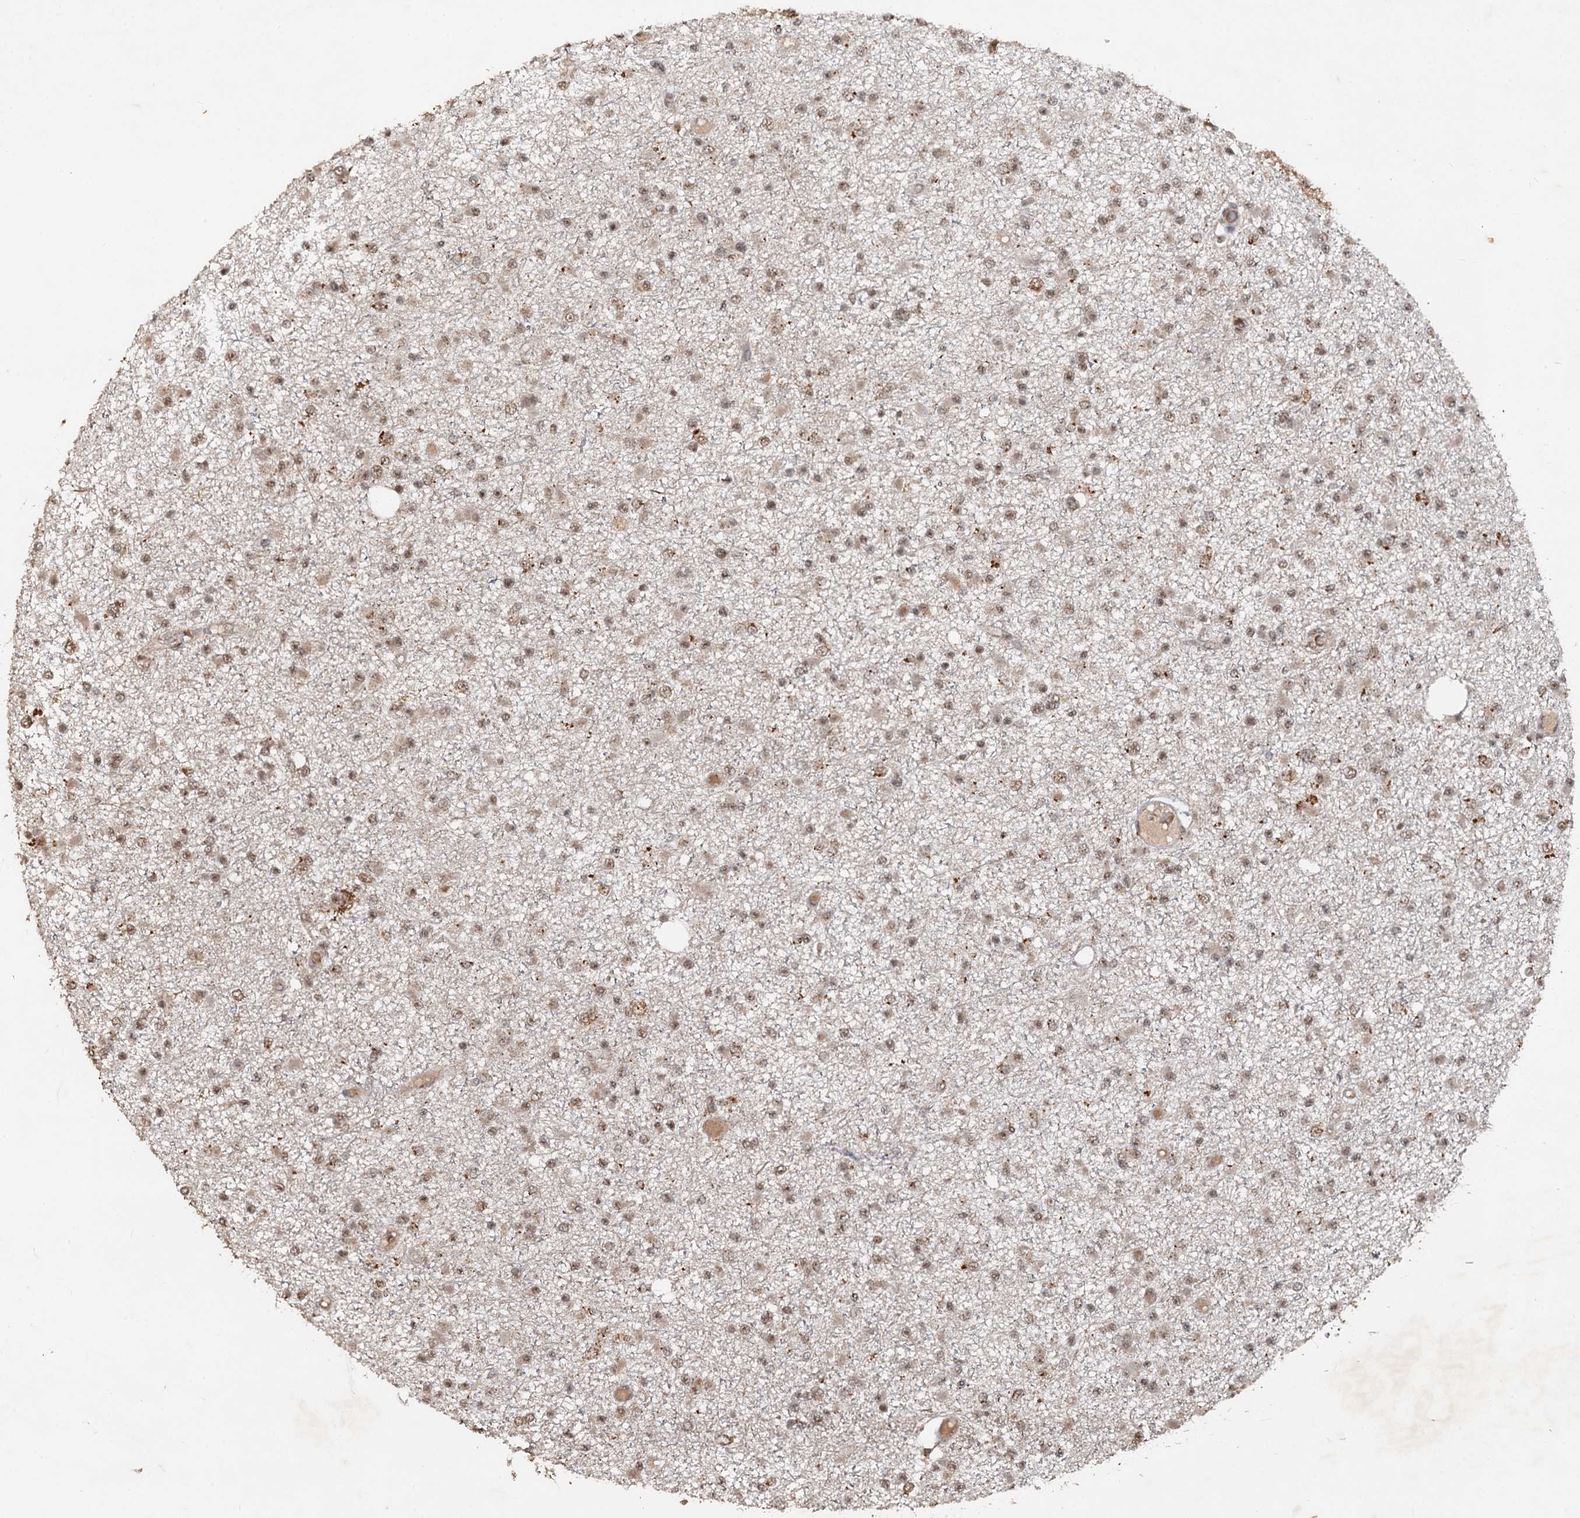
{"staining": {"intensity": "weak", "quantity": ">75%", "location": "nuclear"}, "tissue": "glioma", "cell_type": "Tumor cells", "image_type": "cancer", "snomed": [{"axis": "morphology", "description": "Glioma, malignant, Low grade"}, {"axis": "topography", "description": "Brain"}], "caption": "High-magnification brightfield microscopy of glioma stained with DAB (brown) and counterstained with hematoxylin (blue). tumor cells exhibit weak nuclear expression is present in approximately>75% of cells.", "gene": "REP15", "patient": {"sex": "female", "age": 22}}